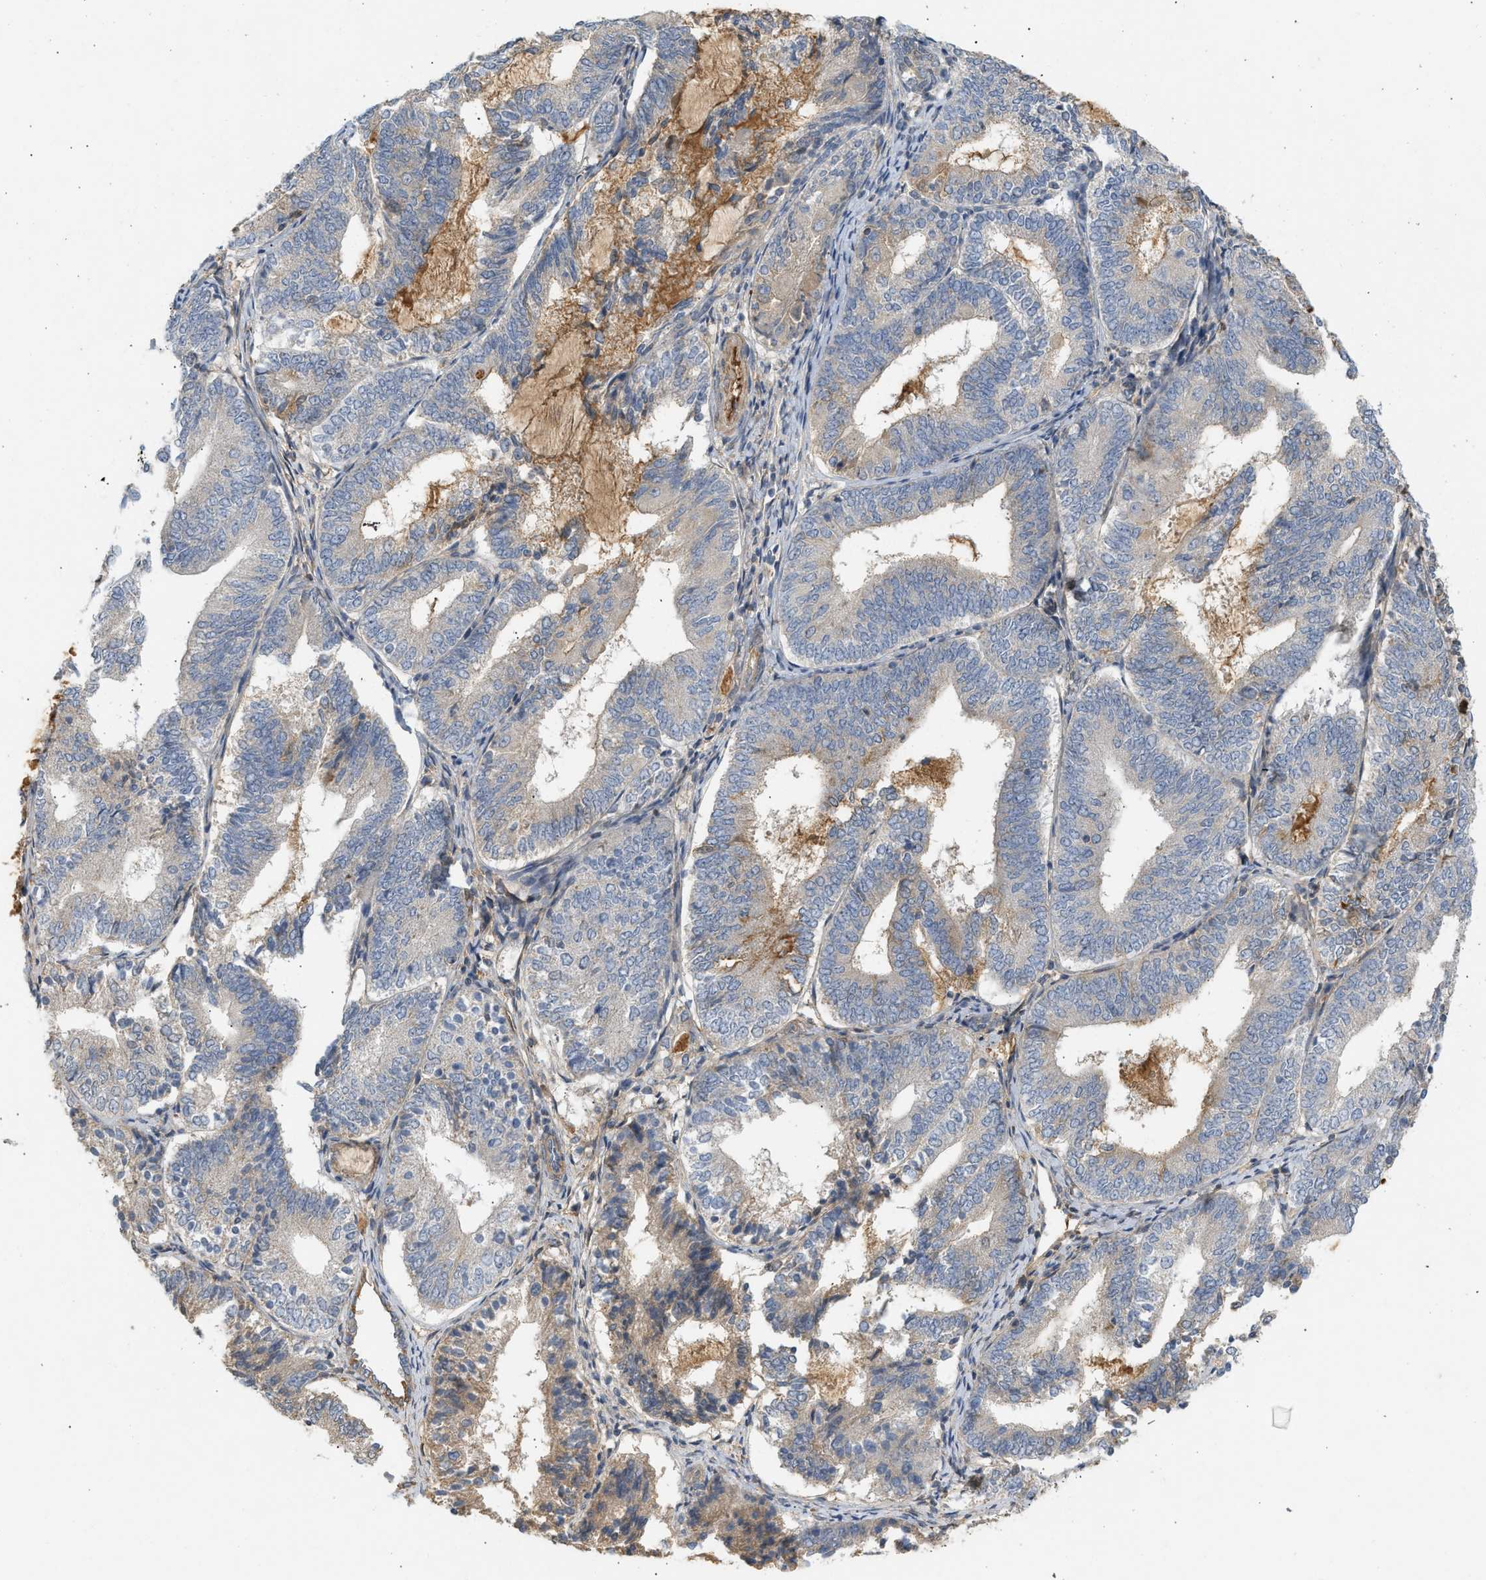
{"staining": {"intensity": "weak", "quantity": "25%-75%", "location": "cytoplasmic/membranous"}, "tissue": "endometrial cancer", "cell_type": "Tumor cells", "image_type": "cancer", "snomed": [{"axis": "morphology", "description": "Adenocarcinoma, NOS"}, {"axis": "topography", "description": "Endometrium"}], "caption": "A brown stain shows weak cytoplasmic/membranous expression of a protein in endometrial cancer tumor cells. The staining was performed using DAB, with brown indicating positive protein expression. Nuclei are stained blue with hematoxylin.", "gene": "F8", "patient": {"sex": "female", "age": 81}}